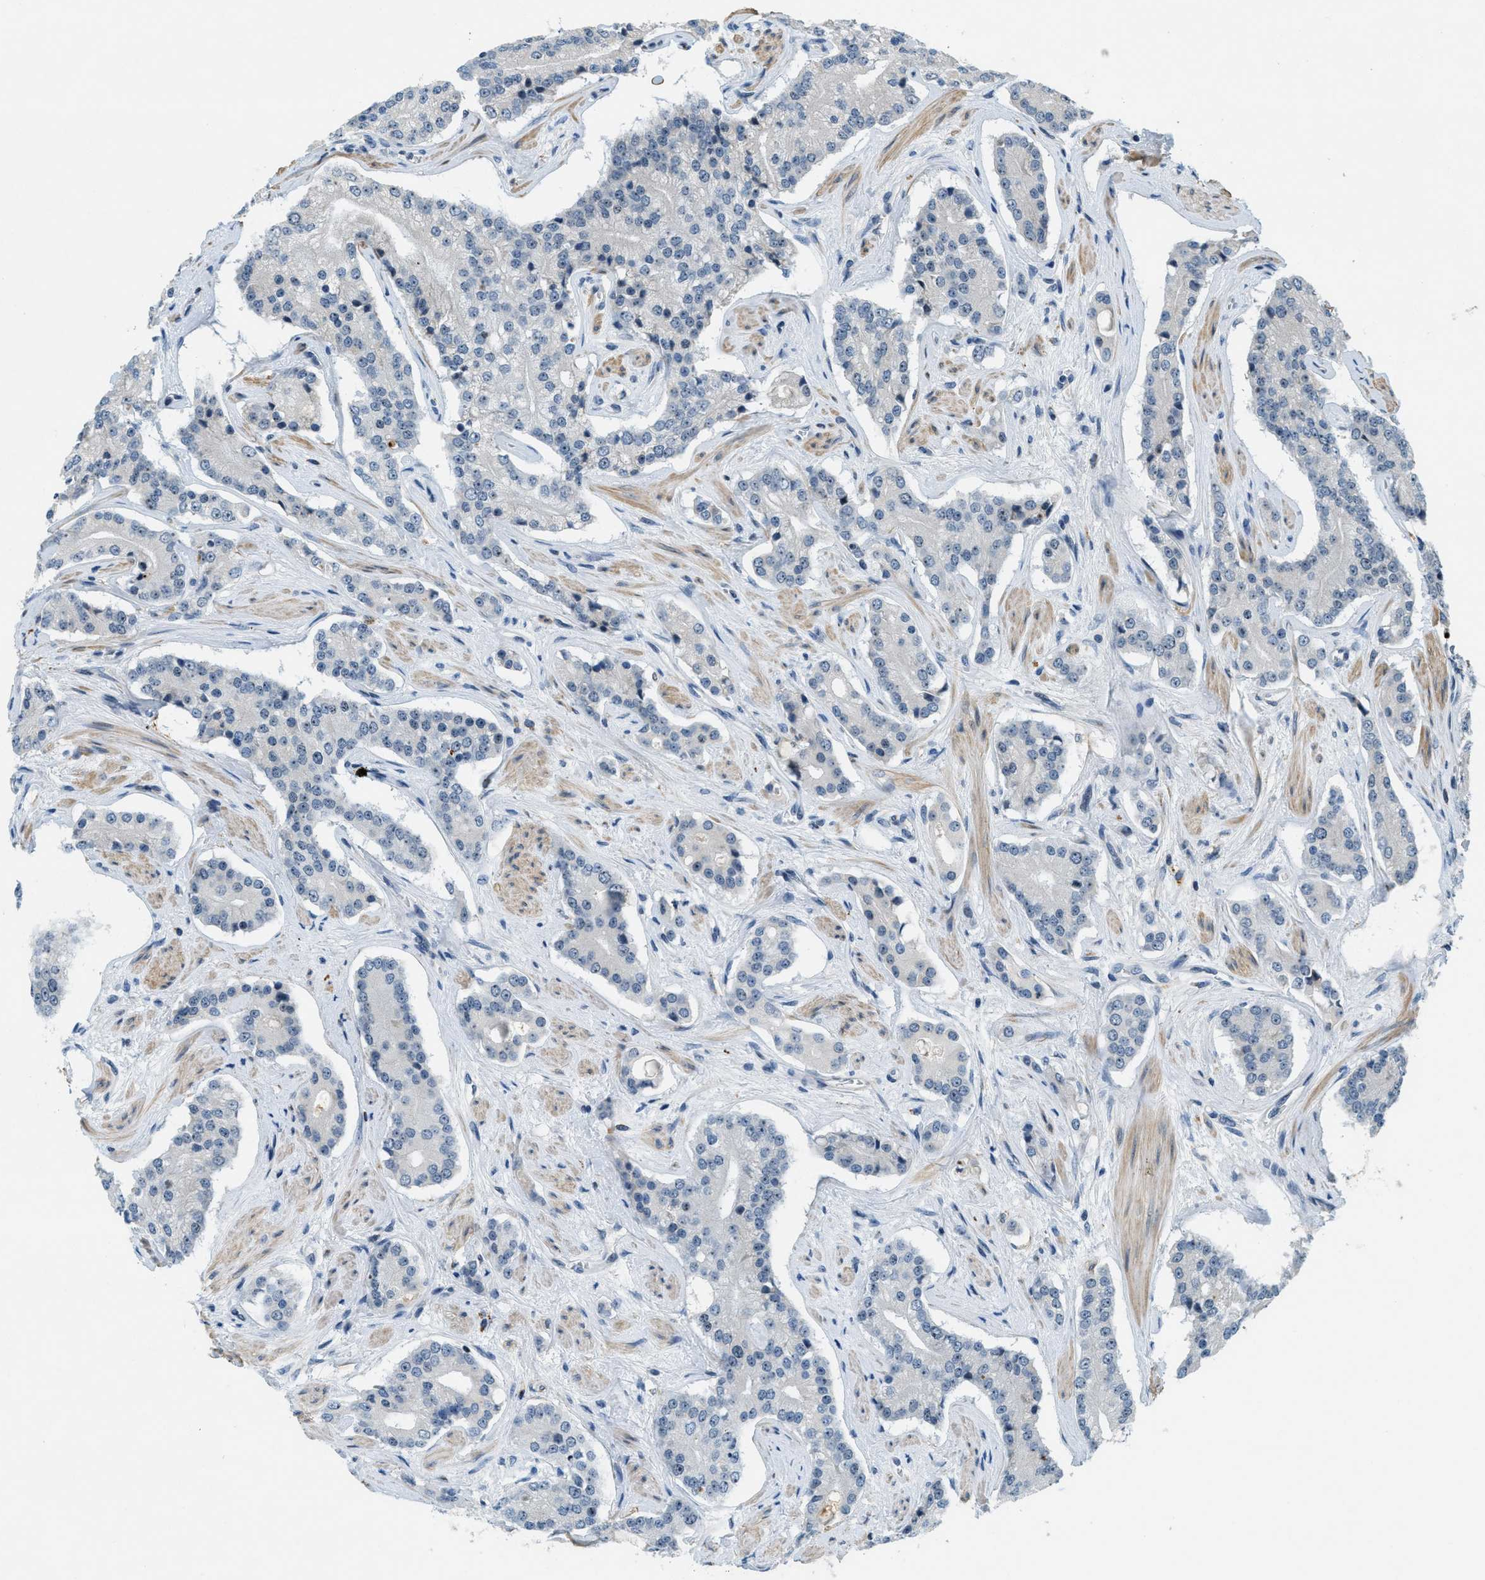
{"staining": {"intensity": "weak", "quantity": "<25%", "location": "nuclear"}, "tissue": "prostate cancer", "cell_type": "Tumor cells", "image_type": "cancer", "snomed": [{"axis": "morphology", "description": "Adenocarcinoma, High grade"}, {"axis": "topography", "description": "Prostate"}], "caption": "Human prostate cancer stained for a protein using immunohistochemistry reveals no expression in tumor cells.", "gene": "DDX47", "patient": {"sex": "male", "age": 71}}